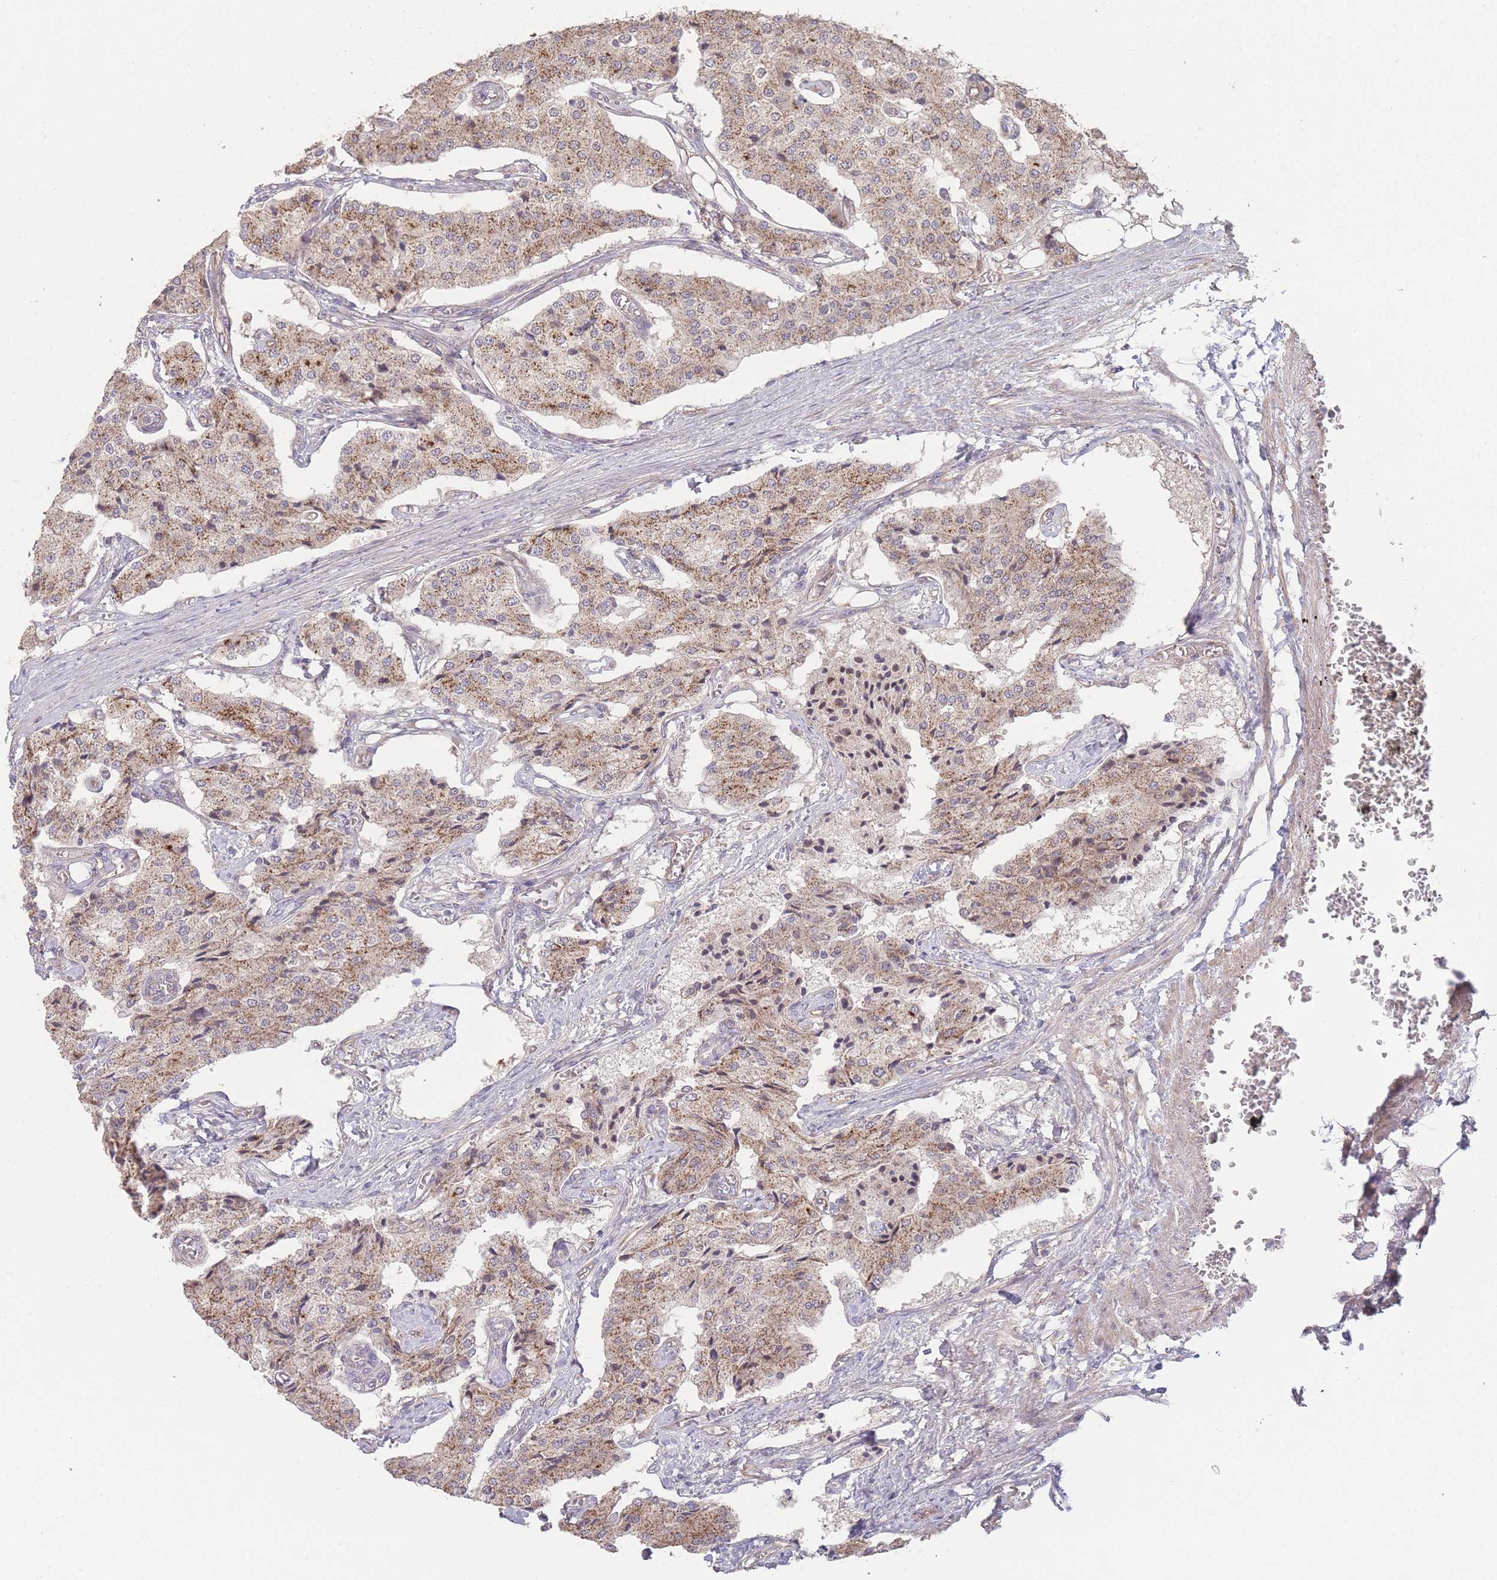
{"staining": {"intensity": "moderate", "quantity": "25%-75%", "location": "cytoplasmic/membranous"}, "tissue": "carcinoid", "cell_type": "Tumor cells", "image_type": "cancer", "snomed": [{"axis": "morphology", "description": "Carcinoid, malignant, NOS"}, {"axis": "topography", "description": "Colon"}], "caption": "Carcinoid tissue reveals moderate cytoplasmic/membranous expression in about 25%-75% of tumor cells, visualized by immunohistochemistry.", "gene": "PXMP4", "patient": {"sex": "female", "age": 52}}